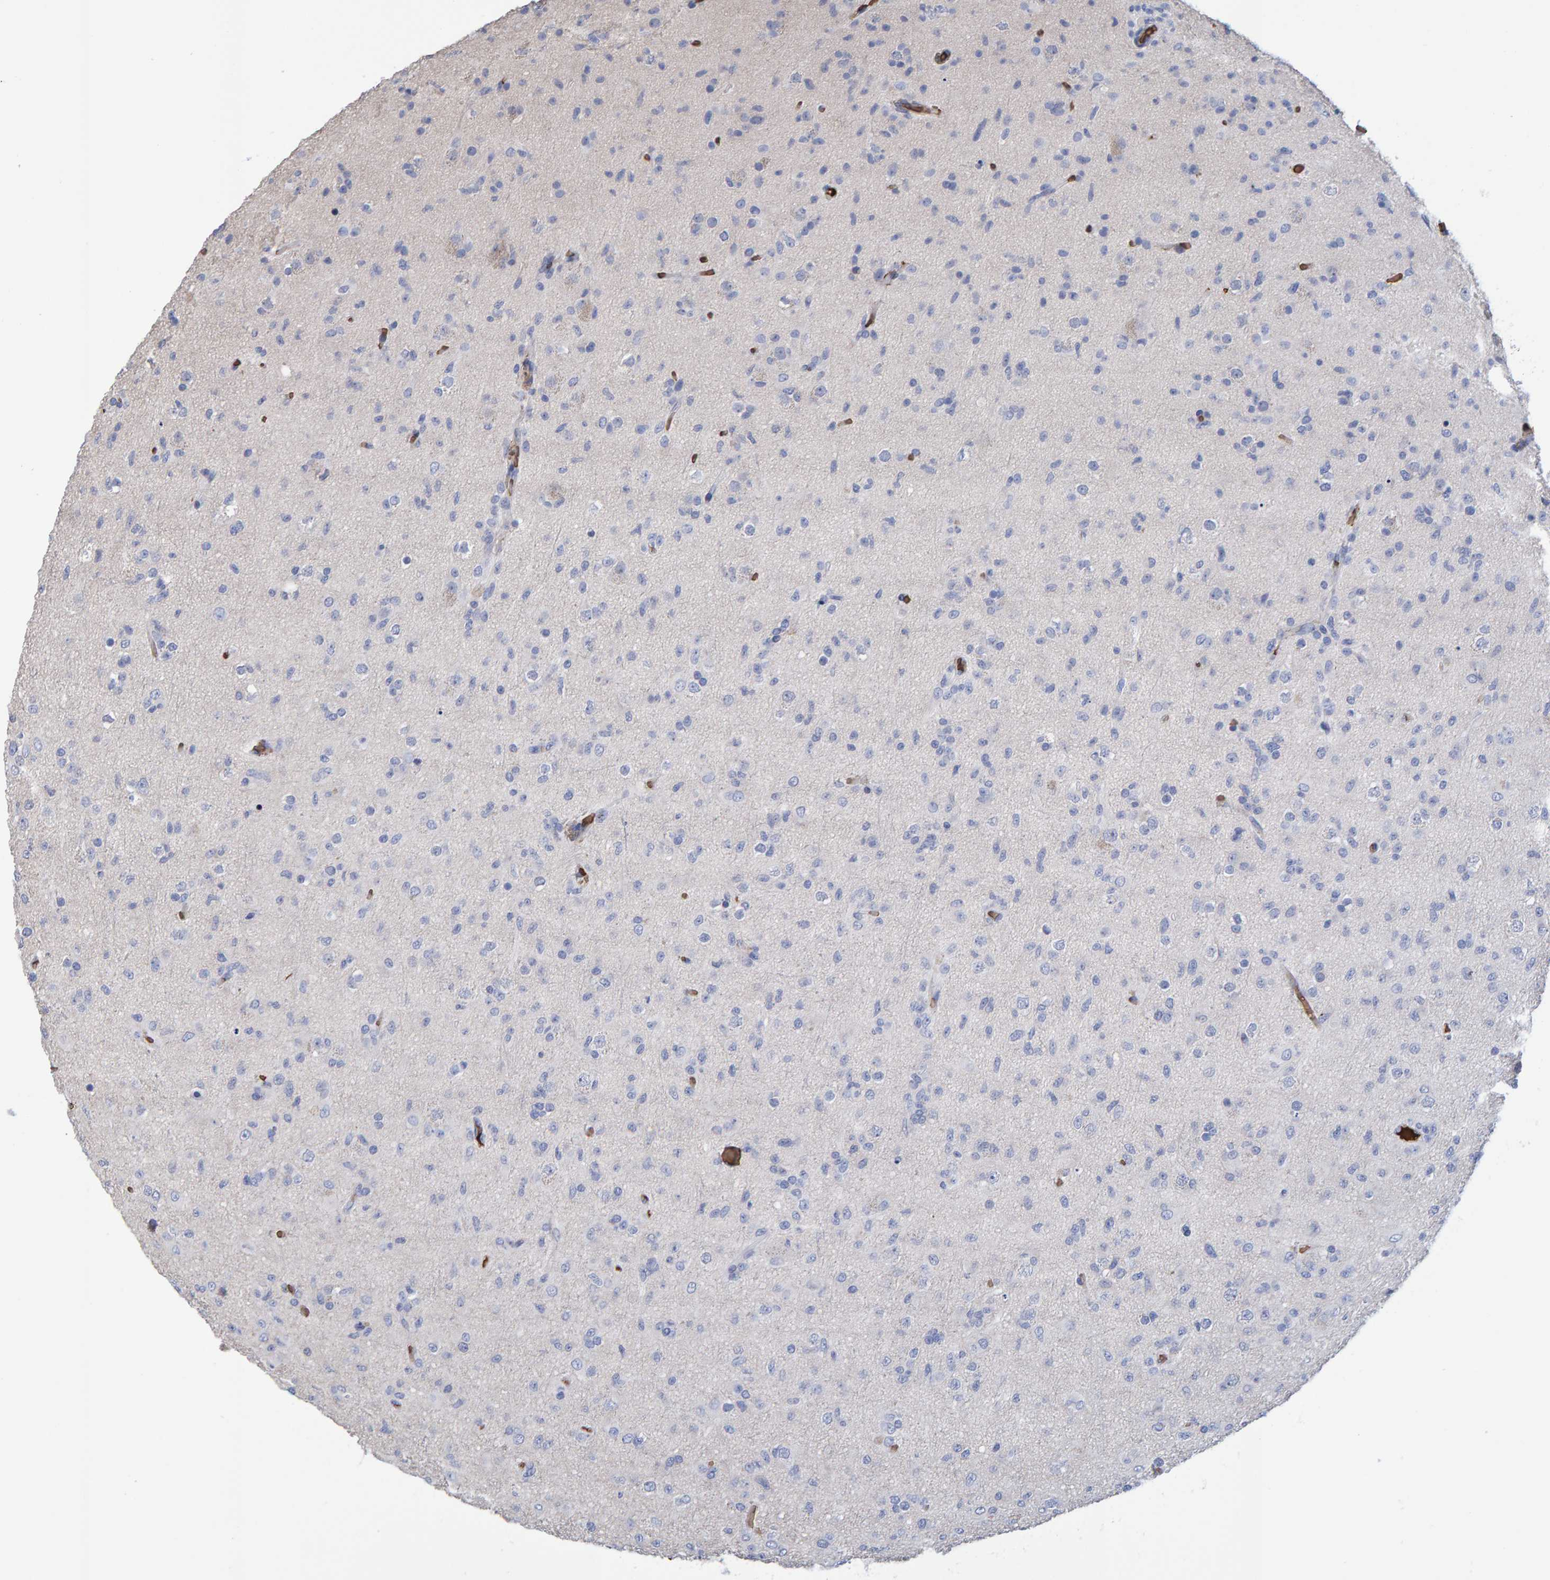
{"staining": {"intensity": "negative", "quantity": "none", "location": "none"}, "tissue": "glioma", "cell_type": "Tumor cells", "image_type": "cancer", "snomed": [{"axis": "morphology", "description": "Glioma, malignant, Low grade"}, {"axis": "topography", "description": "Brain"}], "caption": "Malignant glioma (low-grade) was stained to show a protein in brown. There is no significant positivity in tumor cells.", "gene": "VPS9D1", "patient": {"sex": "male", "age": 65}}